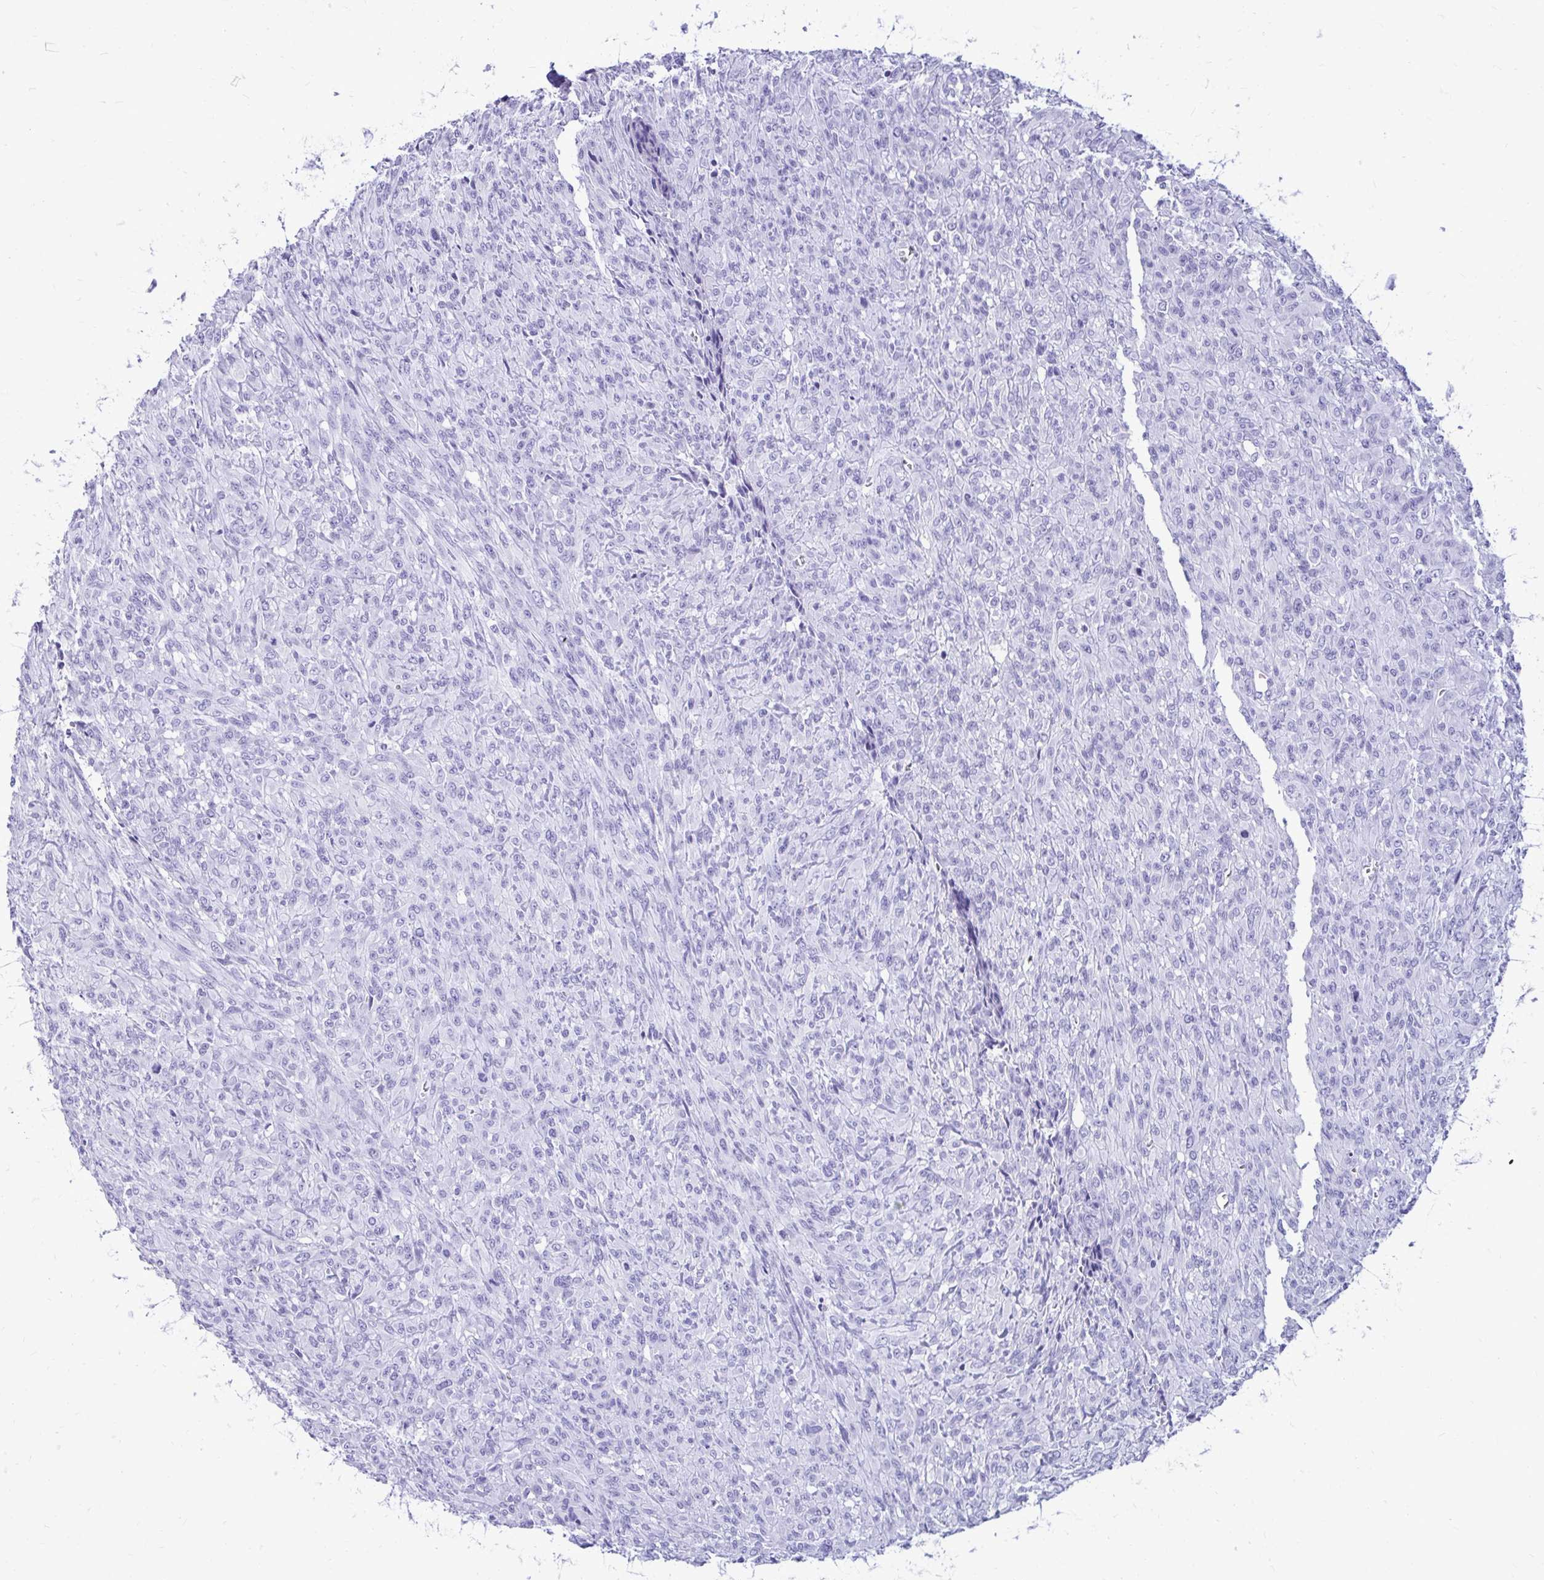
{"staining": {"intensity": "negative", "quantity": "none", "location": "none"}, "tissue": "renal cancer", "cell_type": "Tumor cells", "image_type": "cancer", "snomed": [{"axis": "morphology", "description": "Adenocarcinoma, NOS"}, {"axis": "topography", "description": "Kidney"}], "caption": "Immunohistochemistry (IHC) histopathology image of renal cancer (adenocarcinoma) stained for a protein (brown), which demonstrates no staining in tumor cells.", "gene": "OR10R2", "patient": {"sex": "male", "age": 58}}